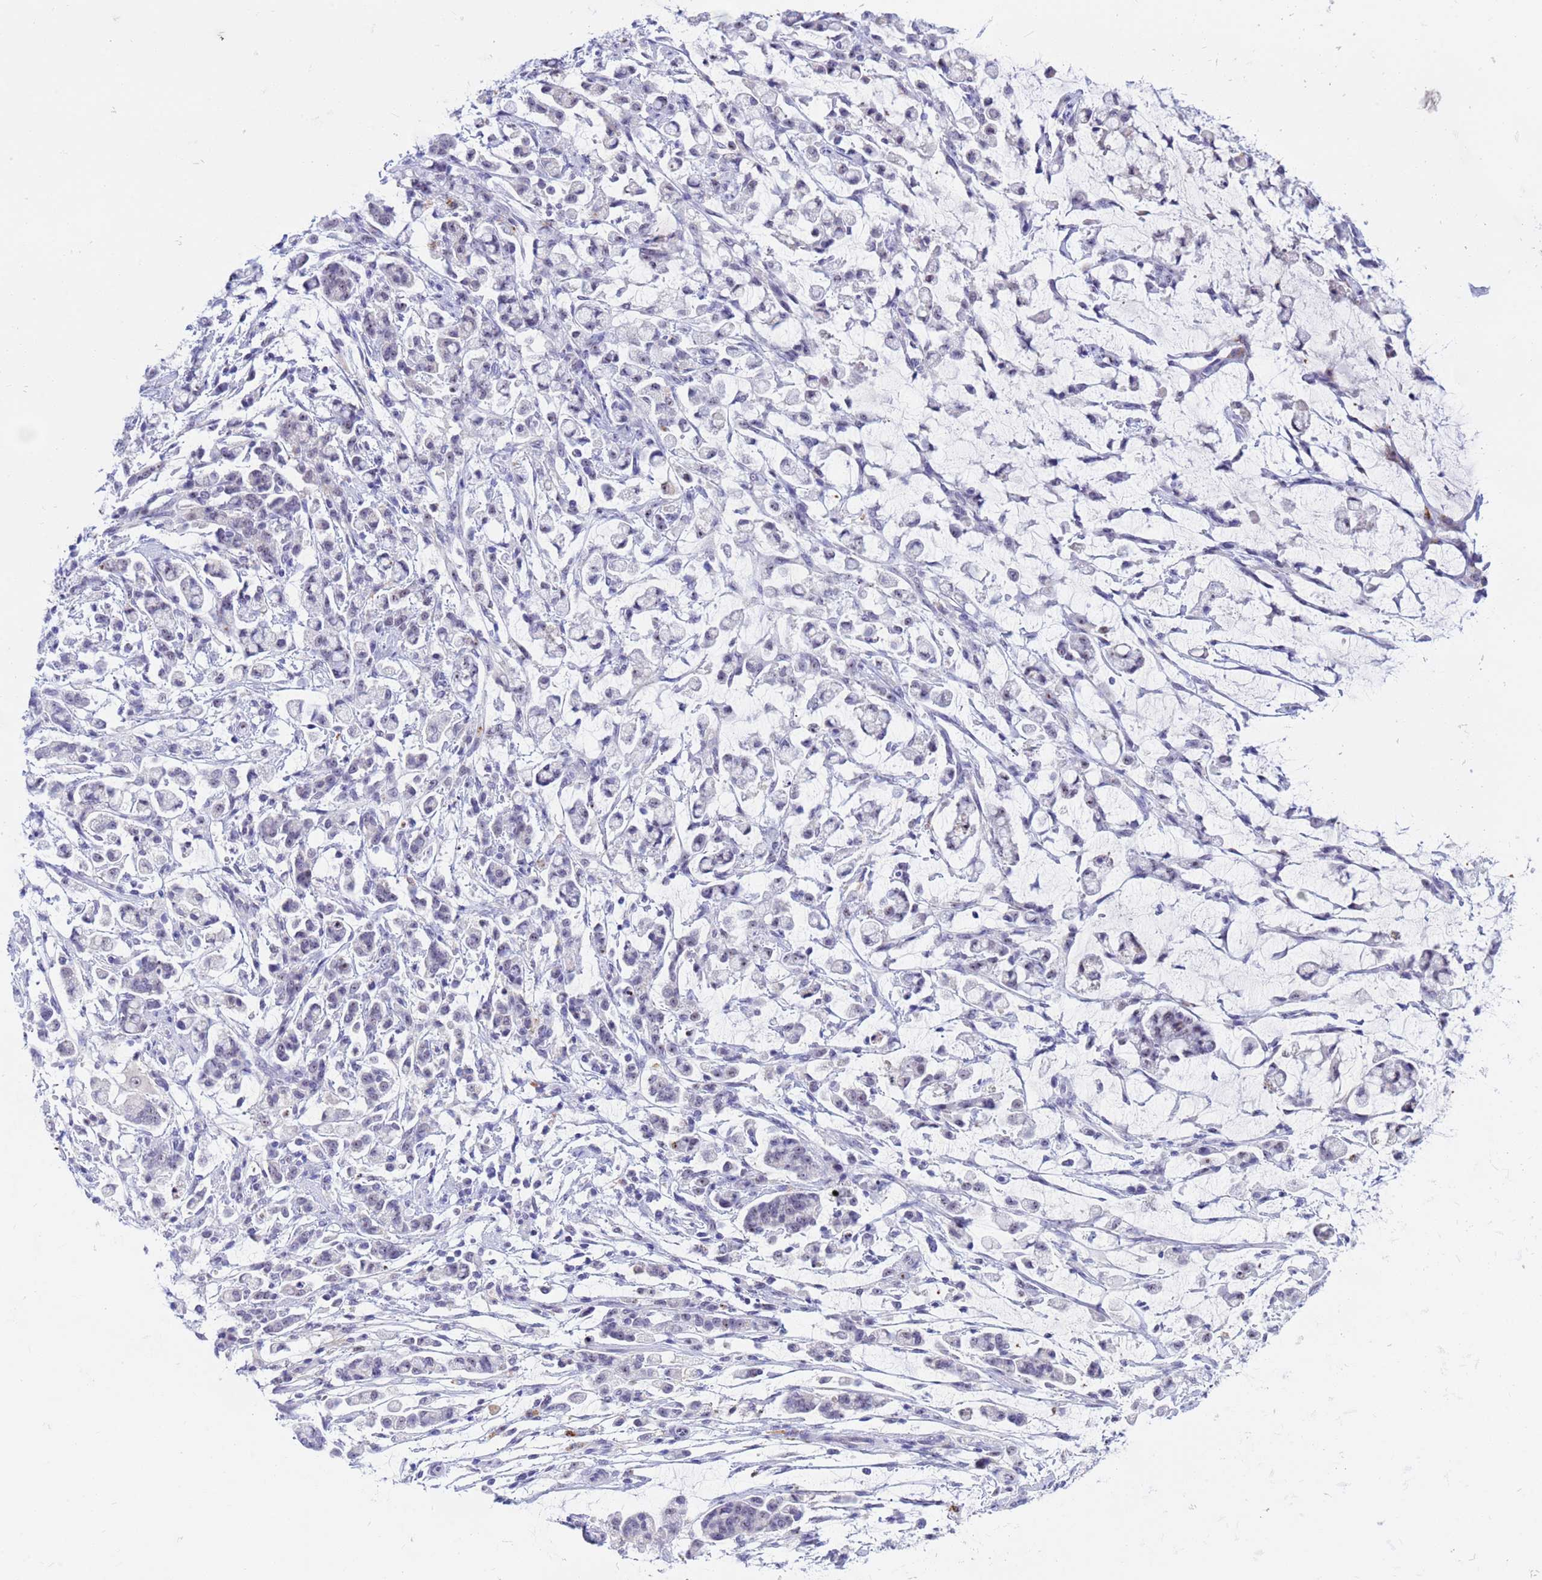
{"staining": {"intensity": "negative", "quantity": "none", "location": "none"}, "tissue": "stomach cancer", "cell_type": "Tumor cells", "image_type": "cancer", "snomed": [{"axis": "morphology", "description": "Adenocarcinoma, NOS"}, {"axis": "topography", "description": "Stomach"}], "caption": "Photomicrograph shows no protein expression in tumor cells of adenocarcinoma (stomach) tissue. The staining is performed using DAB brown chromogen with nuclei counter-stained in using hematoxylin.", "gene": "DMRTC2", "patient": {"sex": "female", "age": 60}}